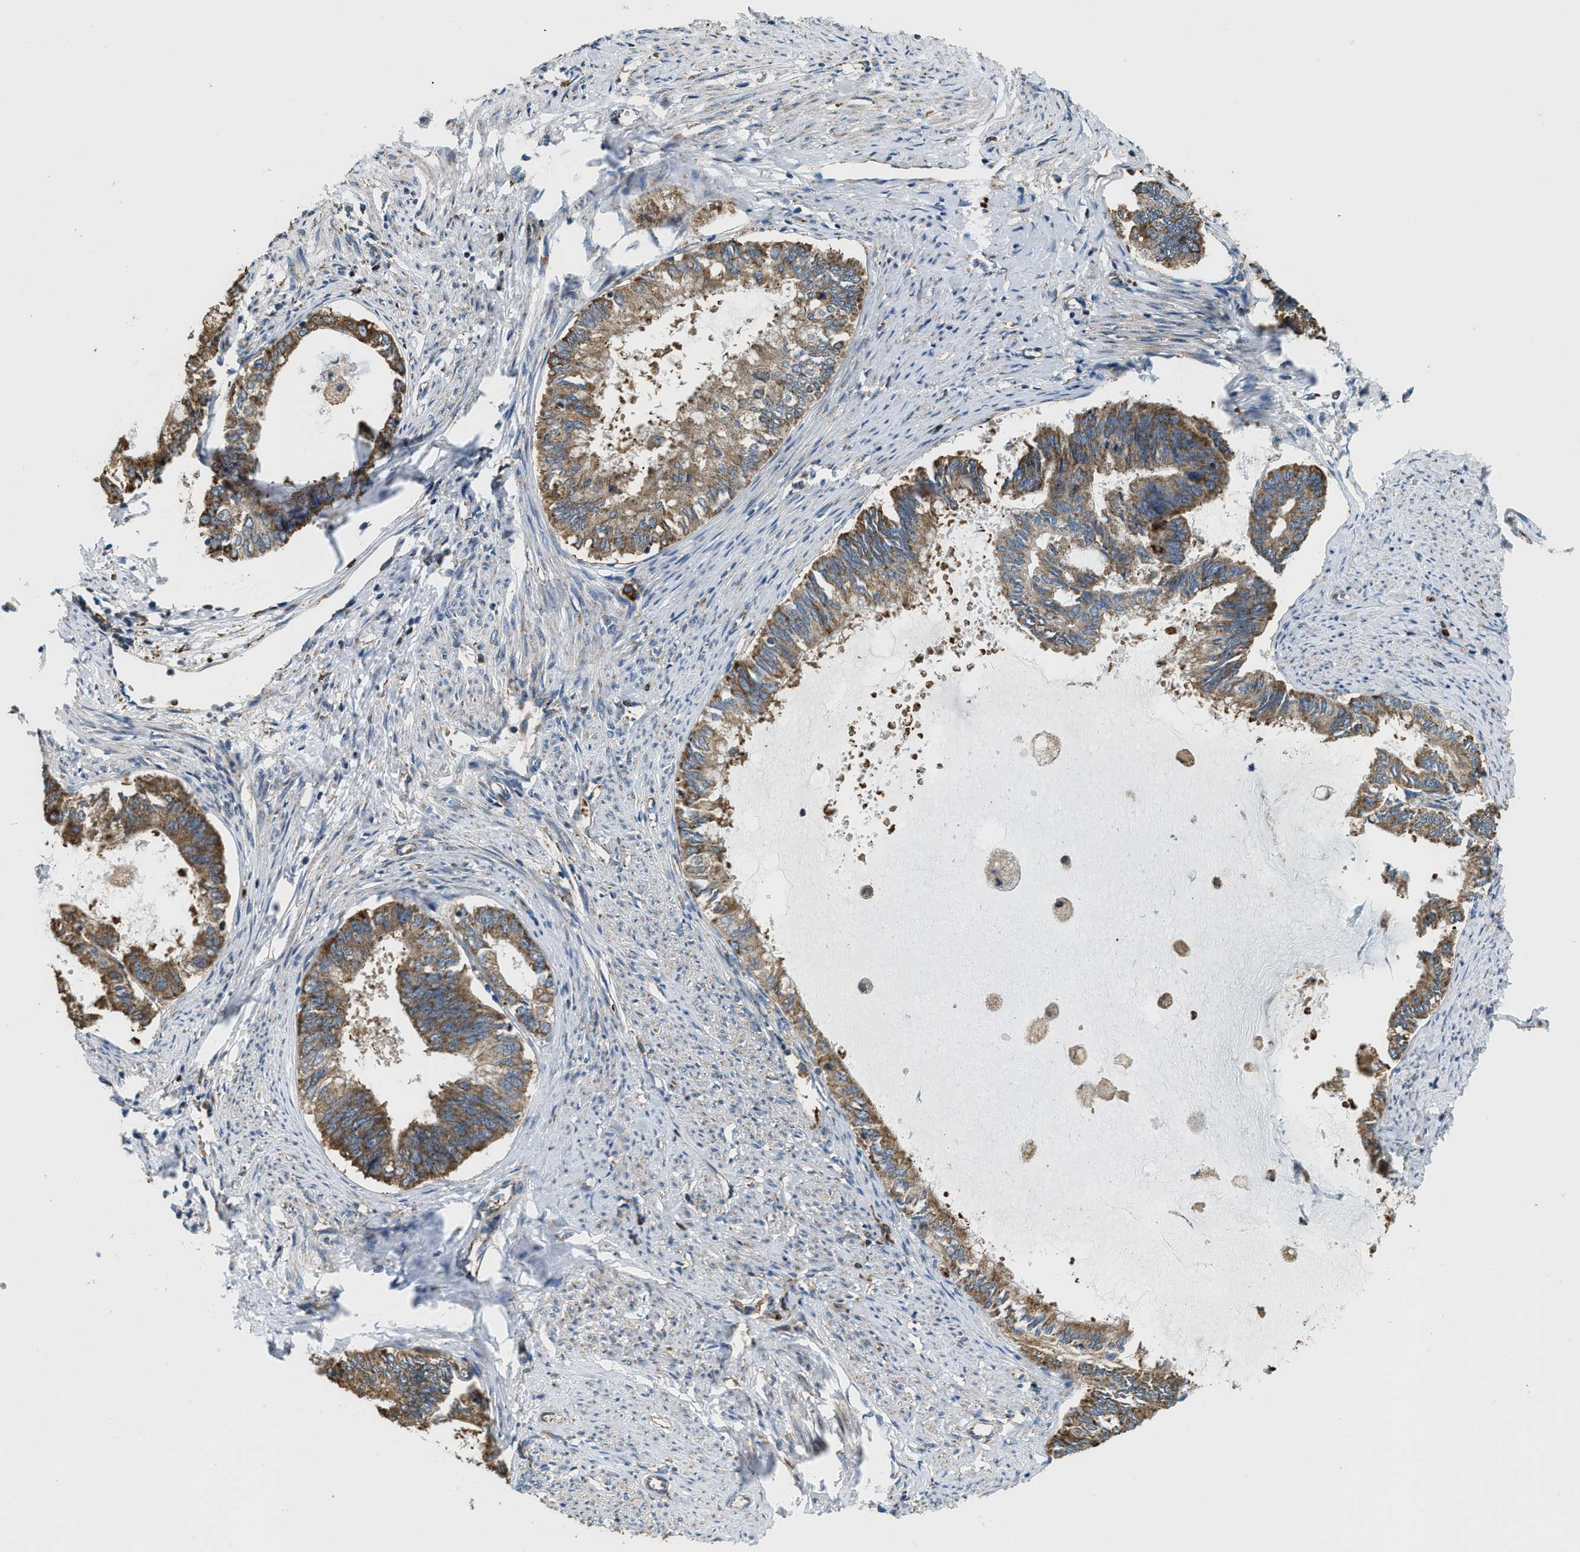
{"staining": {"intensity": "moderate", "quantity": ">75%", "location": "cytoplasmic/membranous"}, "tissue": "endometrial cancer", "cell_type": "Tumor cells", "image_type": "cancer", "snomed": [{"axis": "morphology", "description": "Adenocarcinoma, NOS"}, {"axis": "topography", "description": "Endometrium"}], "caption": "A brown stain highlights moderate cytoplasmic/membranous expression of a protein in endometrial cancer (adenocarcinoma) tumor cells. The staining was performed using DAB (3,3'-diaminobenzidine), with brown indicating positive protein expression. Nuclei are stained blue with hematoxylin.", "gene": "CSPG4", "patient": {"sex": "female", "age": 86}}